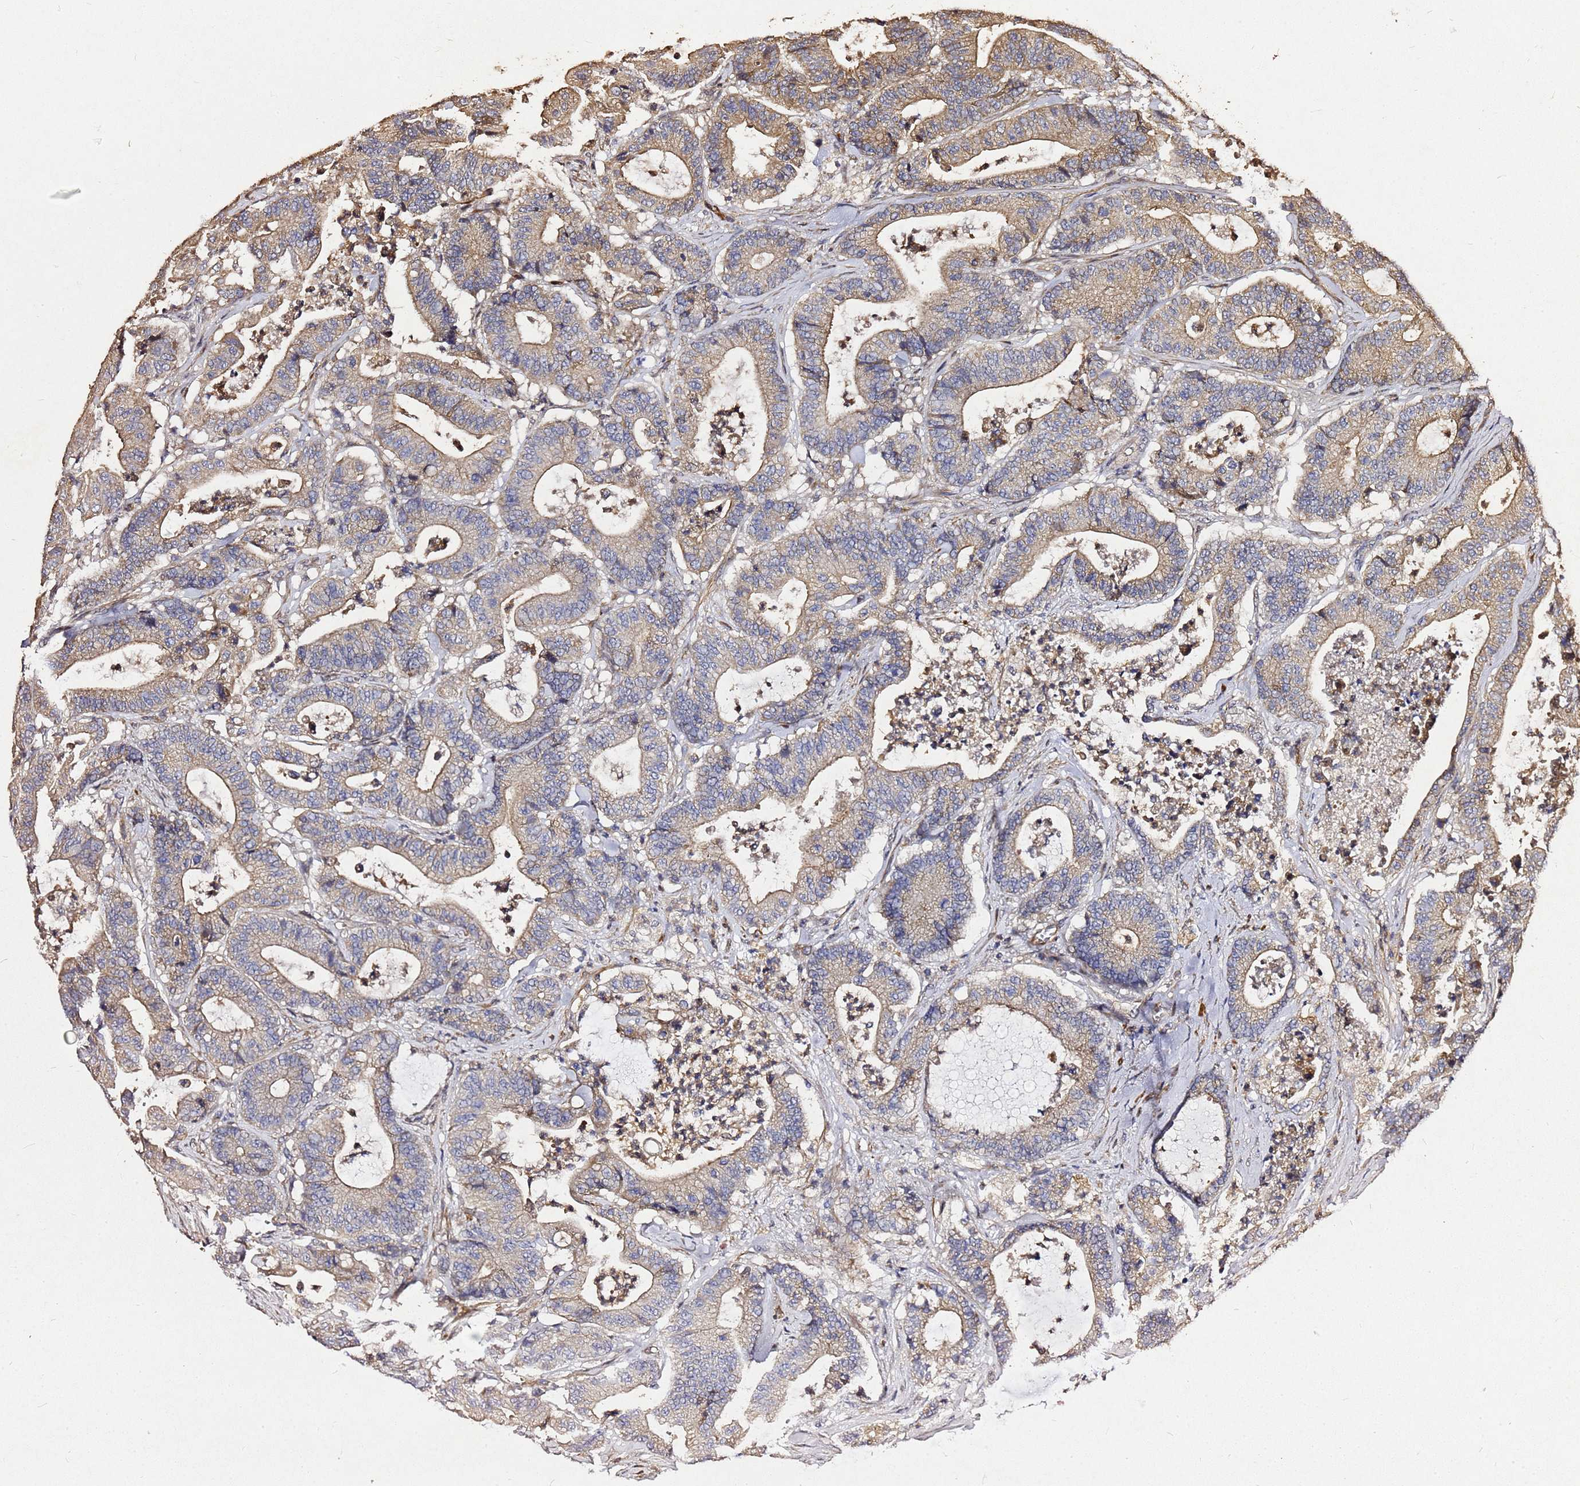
{"staining": {"intensity": "weak", "quantity": "25%-75%", "location": "cytoplasmic/membranous"}, "tissue": "colorectal cancer", "cell_type": "Tumor cells", "image_type": "cancer", "snomed": [{"axis": "morphology", "description": "Adenocarcinoma, NOS"}, {"axis": "topography", "description": "Colon"}], "caption": "DAB (3,3'-diaminobenzidine) immunohistochemical staining of colorectal adenocarcinoma reveals weak cytoplasmic/membranous protein positivity in about 25%-75% of tumor cells.", "gene": "RSPRY1", "patient": {"sex": "female", "age": 84}}